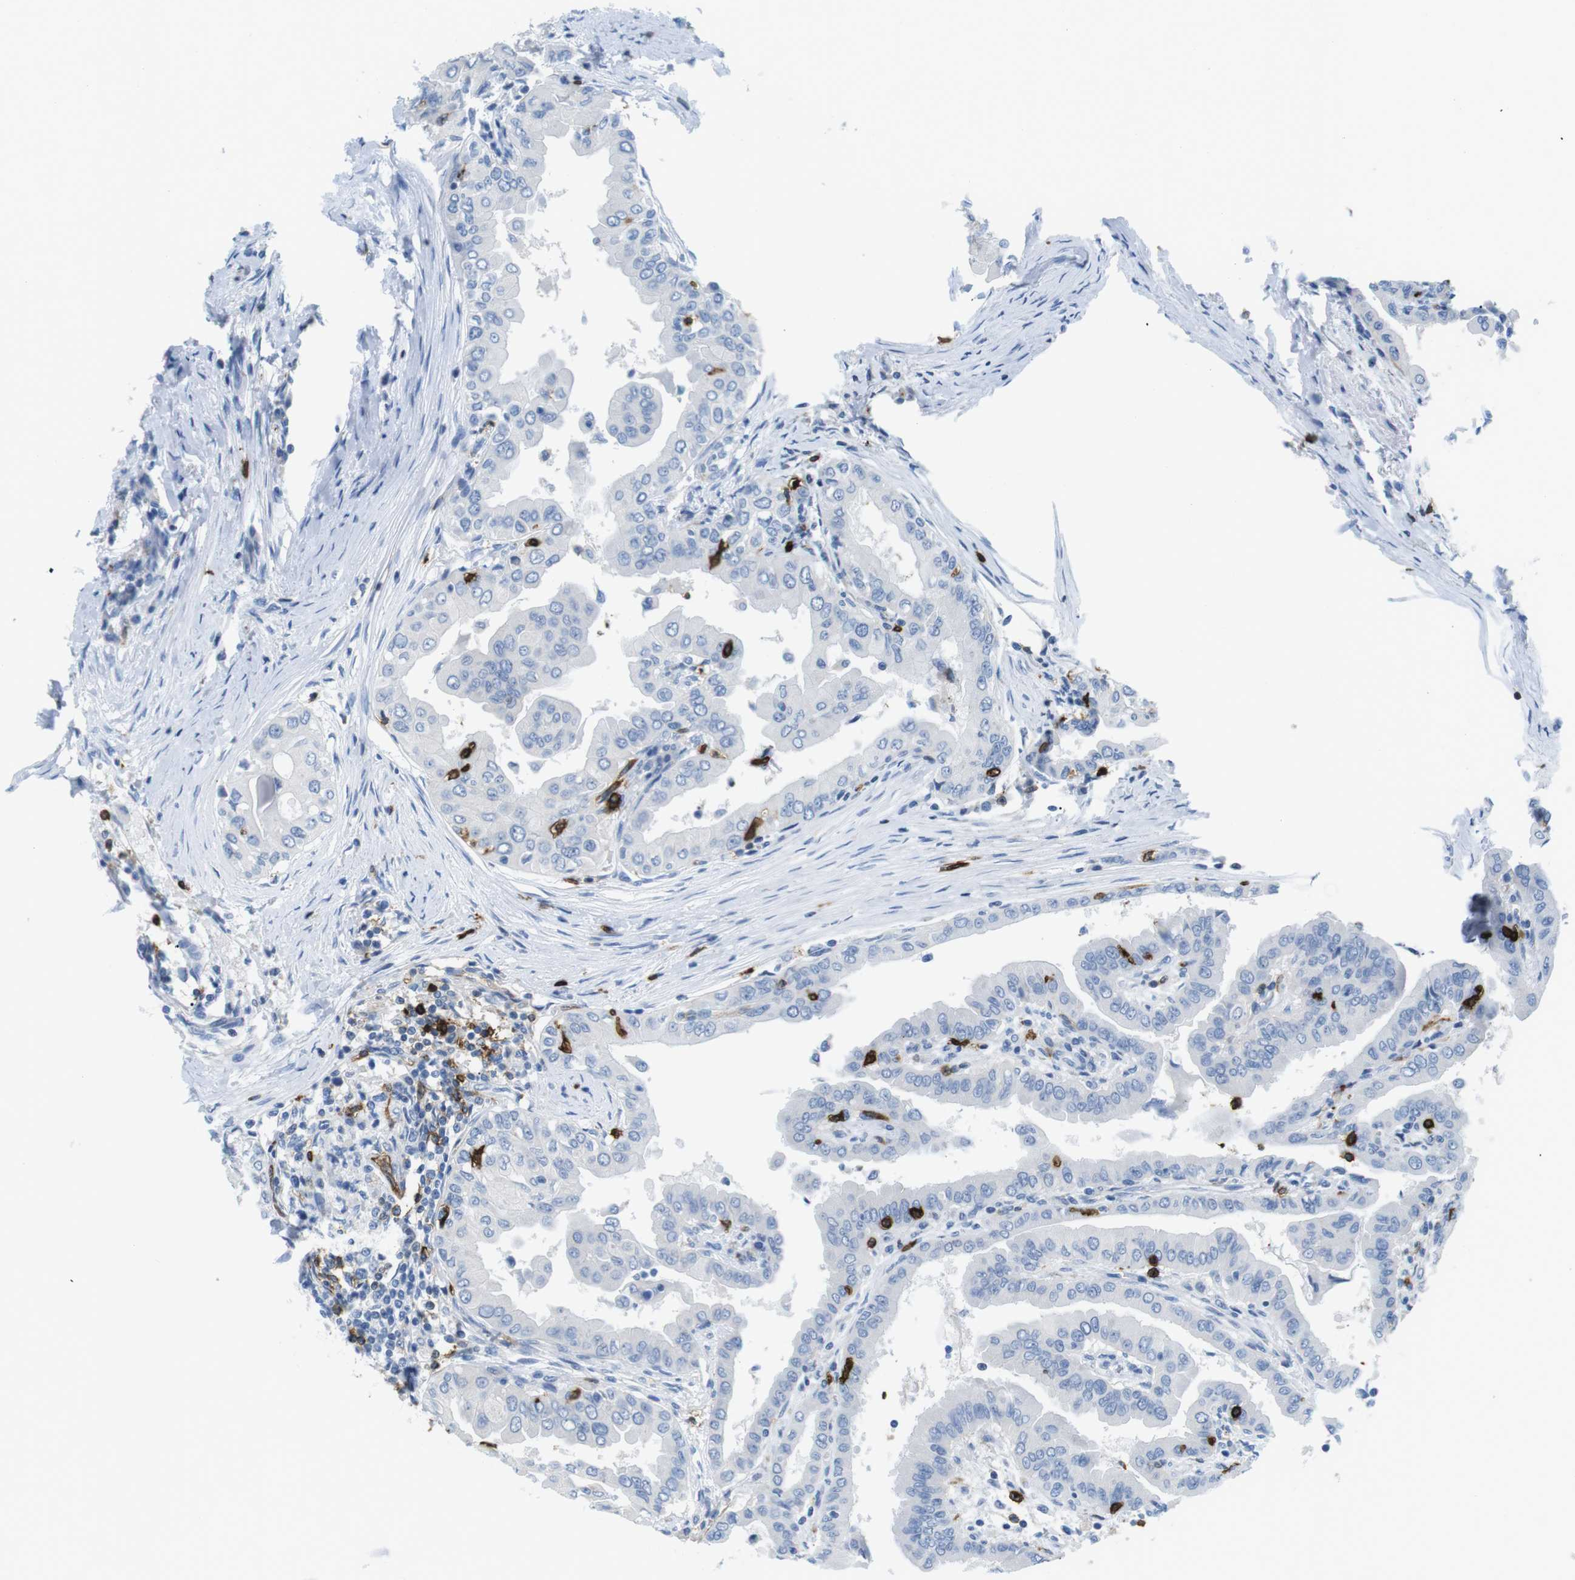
{"staining": {"intensity": "negative", "quantity": "none", "location": "none"}, "tissue": "thyroid cancer", "cell_type": "Tumor cells", "image_type": "cancer", "snomed": [{"axis": "morphology", "description": "Papillary adenocarcinoma, NOS"}, {"axis": "topography", "description": "Thyroid gland"}], "caption": "Protein analysis of thyroid cancer (papillary adenocarcinoma) shows no significant expression in tumor cells.", "gene": "TNFRSF4", "patient": {"sex": "male", "age": 33}}